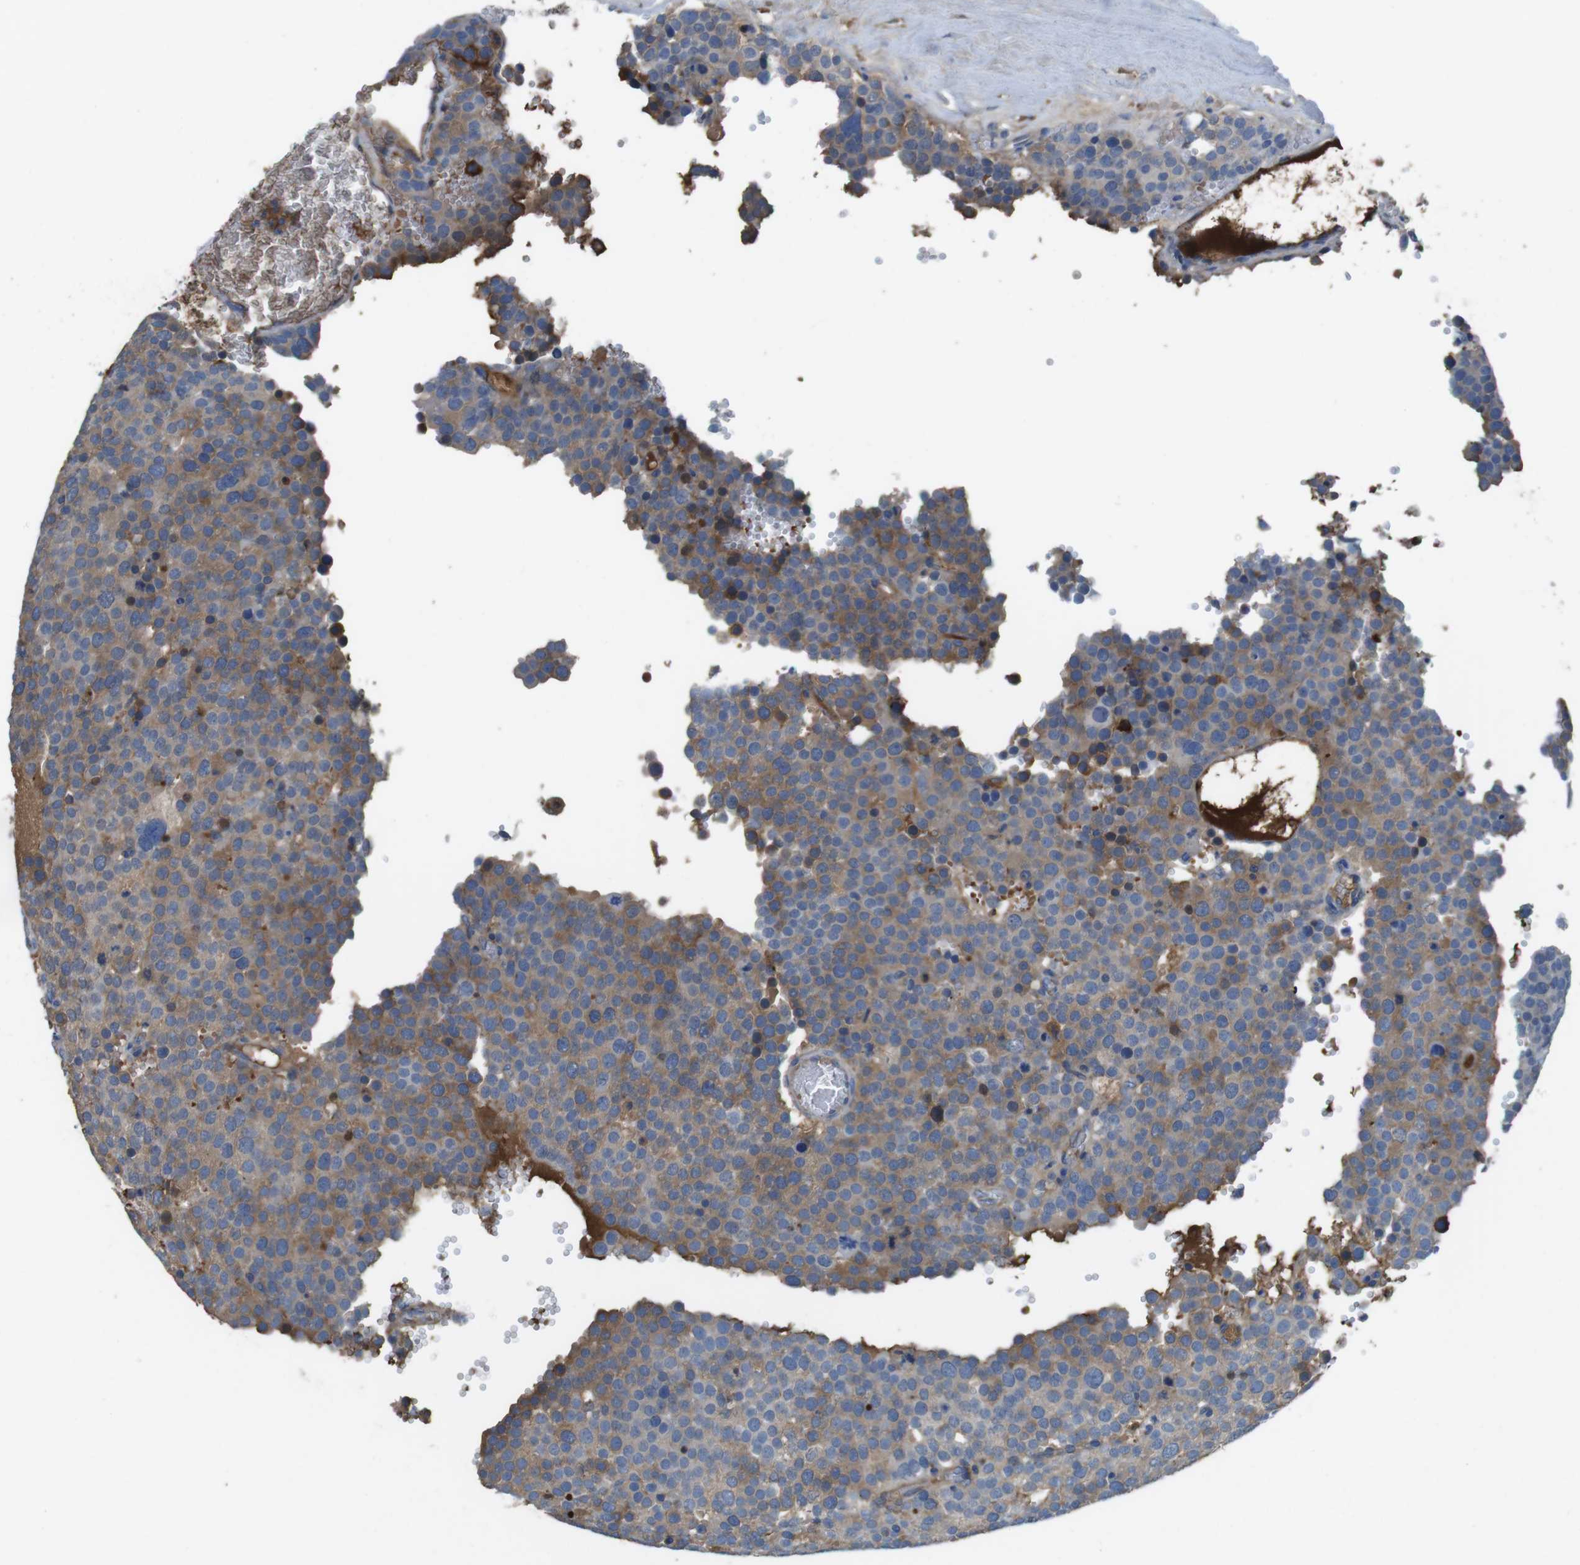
{"staining": {"intensity": "moderate", "quantity": "25%-75%", "location": "cytoplasmic/membranous"}, "tissue": "testis cancer", "cell_type": "Tumor cells", "image_type": "cancer", "snomed": [{"axis": "morphology", "description": "Normal tissue, NOS"}, {"axis": "morphology", "description": "Seminoma, NOS"}, {"axis": "topography", "description": "Testis"}], "caption": "Testis seminoma stained with DAB (3,3'-diaminobenzidine) IHC displays medium levels of moderate cytoplasmic/membranous expression in about 25%-75% of tumor cells. The staining is performed using DAB (3,3'-diaminobenzidine) brown chromogen to label protein expression. The nuclei are counter-stained blue using hematoxylin.", "gene": "TMPRSS15", "patient": {"sex": "male", "age": 71}}